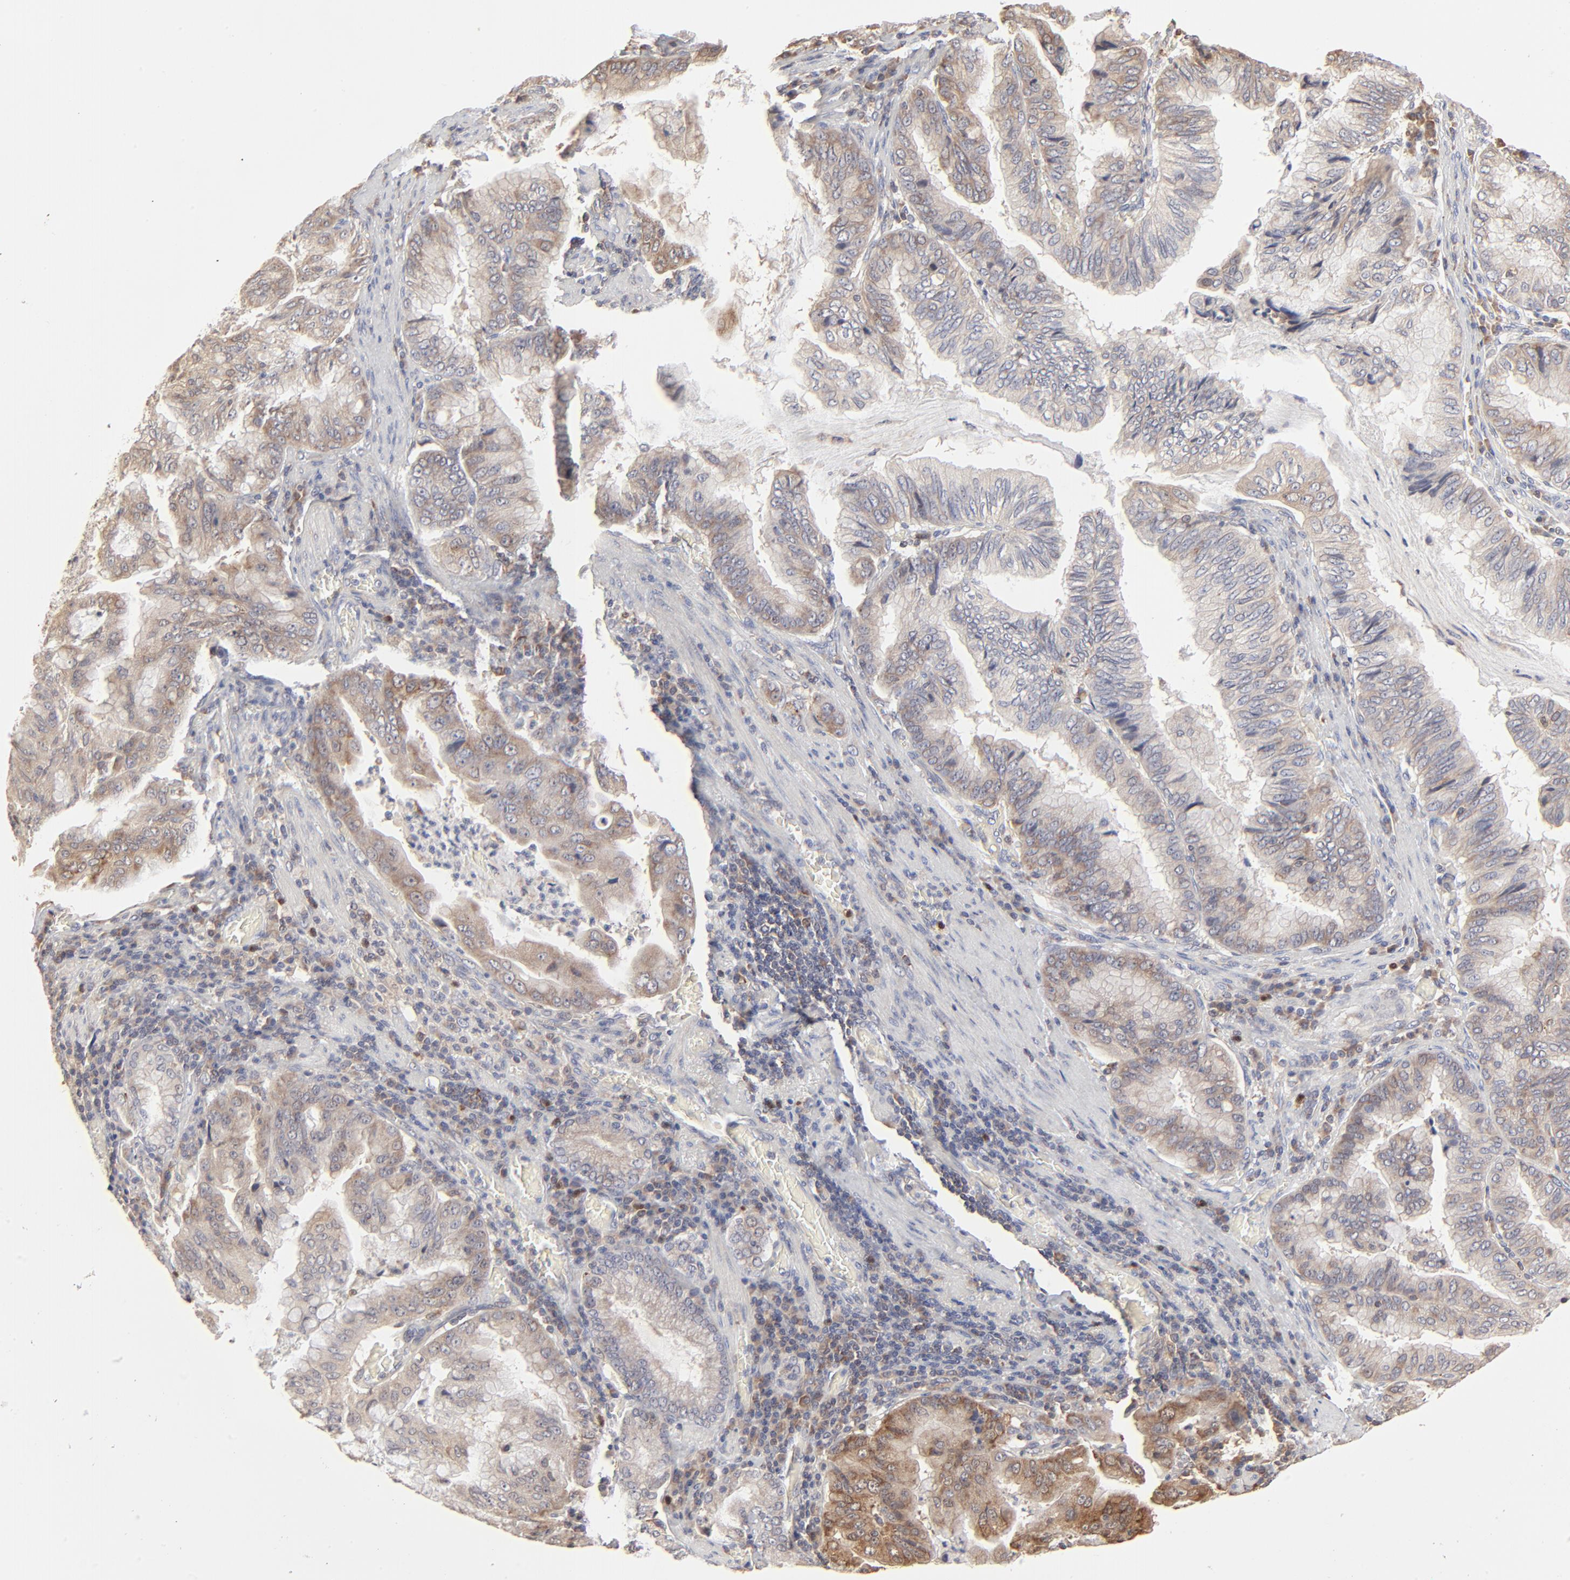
{"staining": {"intensity": "strong", "quantity": "25%-75%", "location": "cytoplasmic/membranous"}, "tissue": "stomach cancer", "cell_type": "Tumor cells", "image_type": "cancer", "snomed": [{"axis": "morphology", "description": "Adenocarcinoma, NOS"}, {"axis": "topography", "description": "Stomach, upper"}], "caption": "Immunohistochemical staining of human stomach cancer displays high levels of strong cytoplasmic/membranous positivity in about 25%-75% of tumor cells.", "gene": "RNF213", "patient": {"sex": "male", "age": 80}}